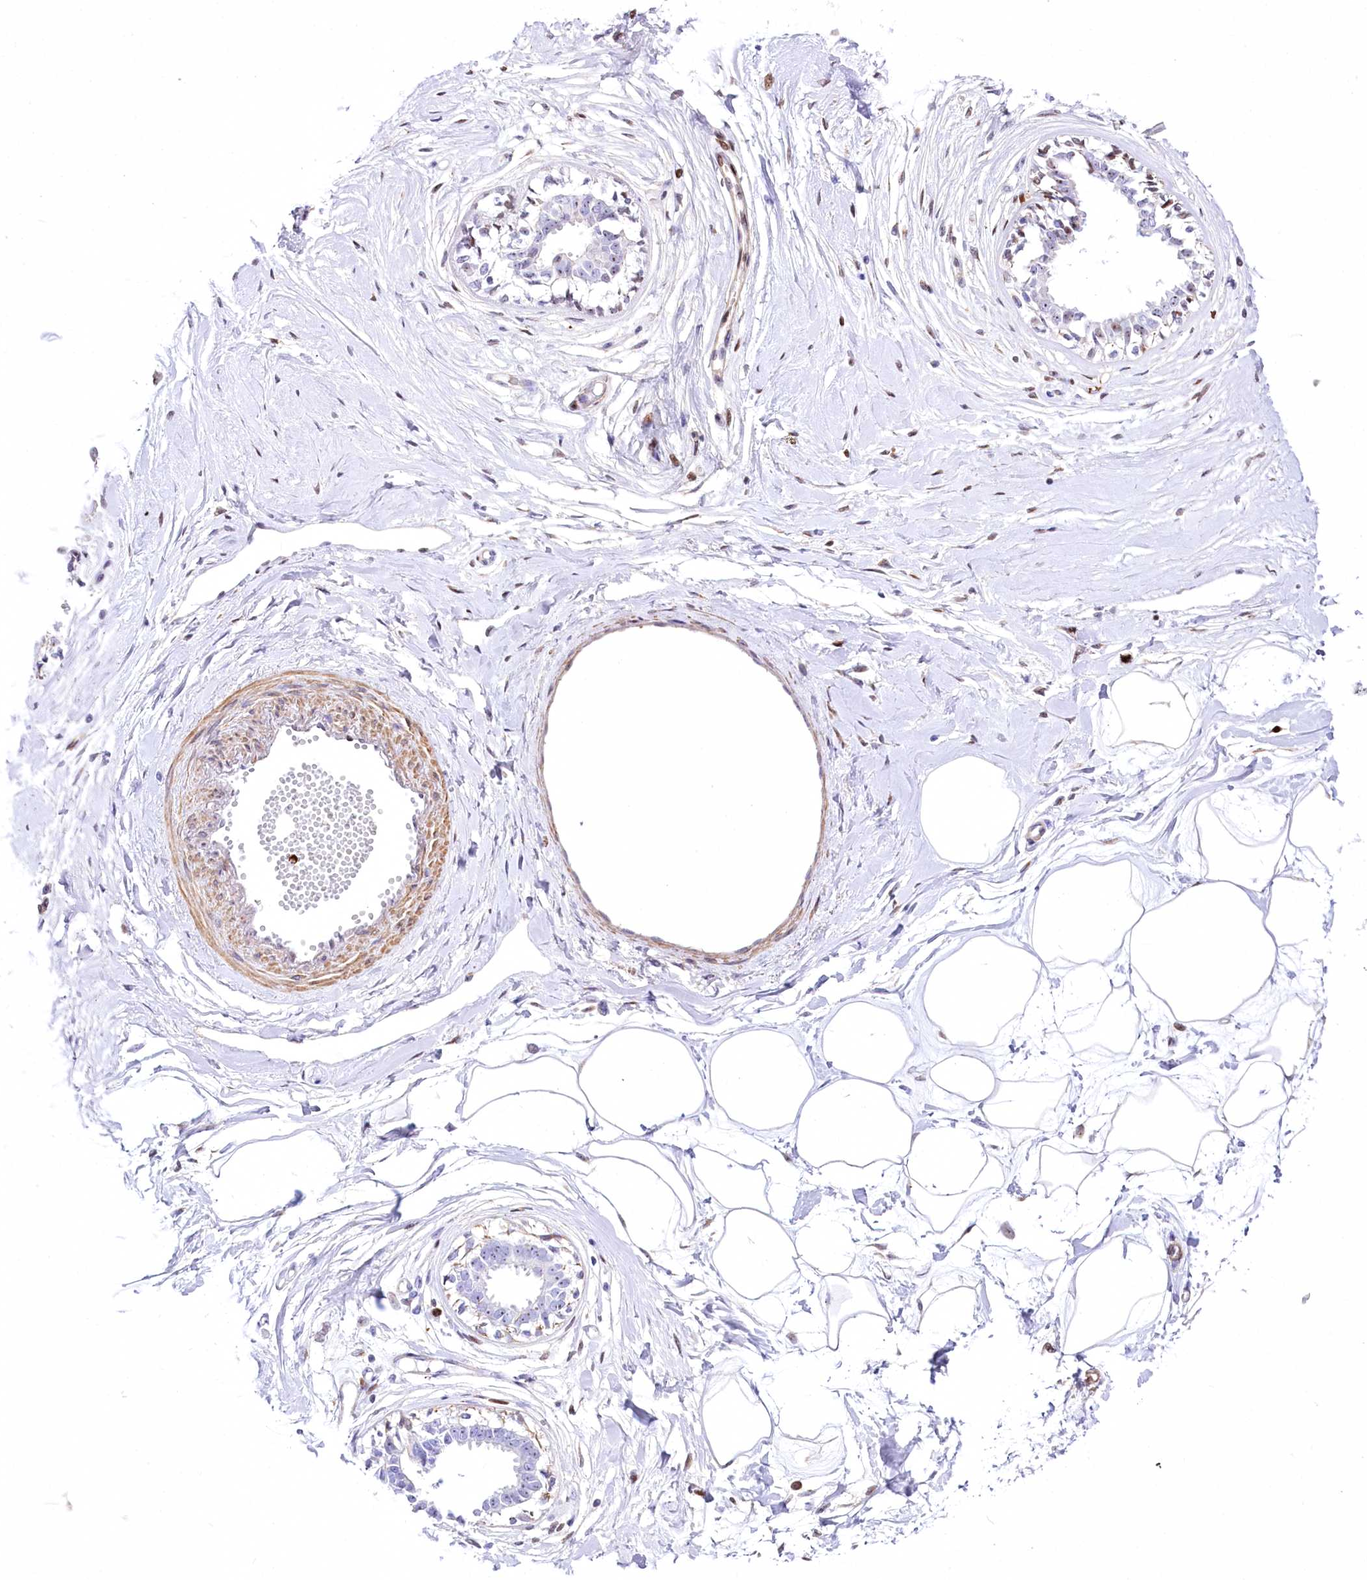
{"staining": {"intensity": "moderate", "quantity": ">75%", "location": "nuclear"}, "tissue": "breast", "cell_type": "Adipocytes", "image_type": "normal", "snomed": [{"axis": "morphology", "description": "Normal tissue, NOS"}, {"axis": "topography", "description": "Breast"}], "caption": "DAB (3,3'-diaminobenzidine) immunohistochemical staining of benign breast shows moderate nuclear protein positivity in about >75% of adipocytes.", "gene": "PTMS", "patient": {"sex": "female", "age": 45}}